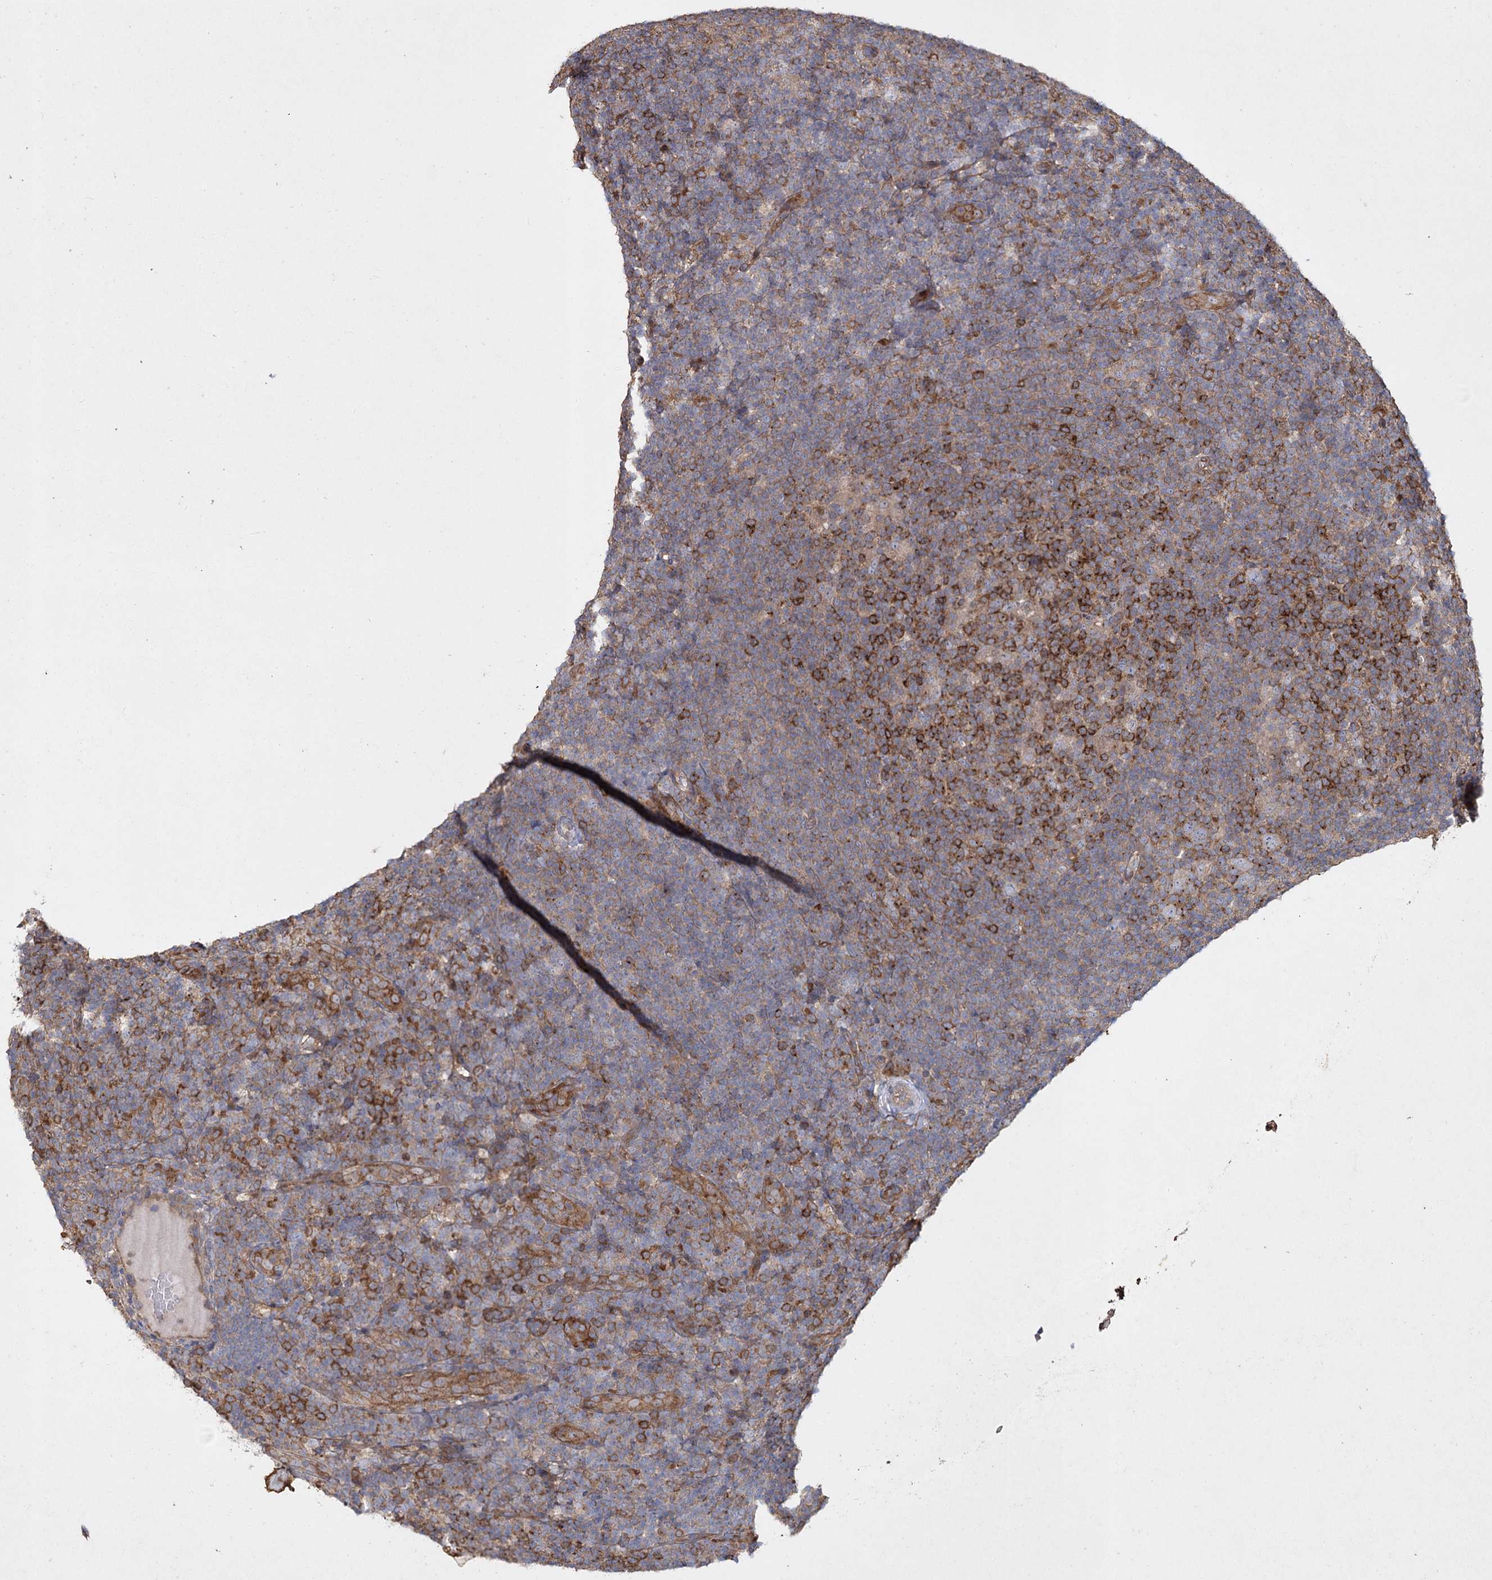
{"staining": {"intensity": "negative", "quantity": "none", "location": "none"}, "tissue": "lymphoma", "cell_type": "Tumor cells", "image_type": "cancer", "snomed": [{"axis": "morphology", "description": "Hodgkin's disease, NOS"}, {"axis": "topography", "description": "Lymph node"}], "caption": "Immunohistochemistry image of neoplastic tissue: lymphoma stained with DAB (3,3'-diaminobenzidine) exhibits no significant protein staining in tumor cells.", "gene": "SH3TC1", "patient": {"sex": "female", "age": 57}}